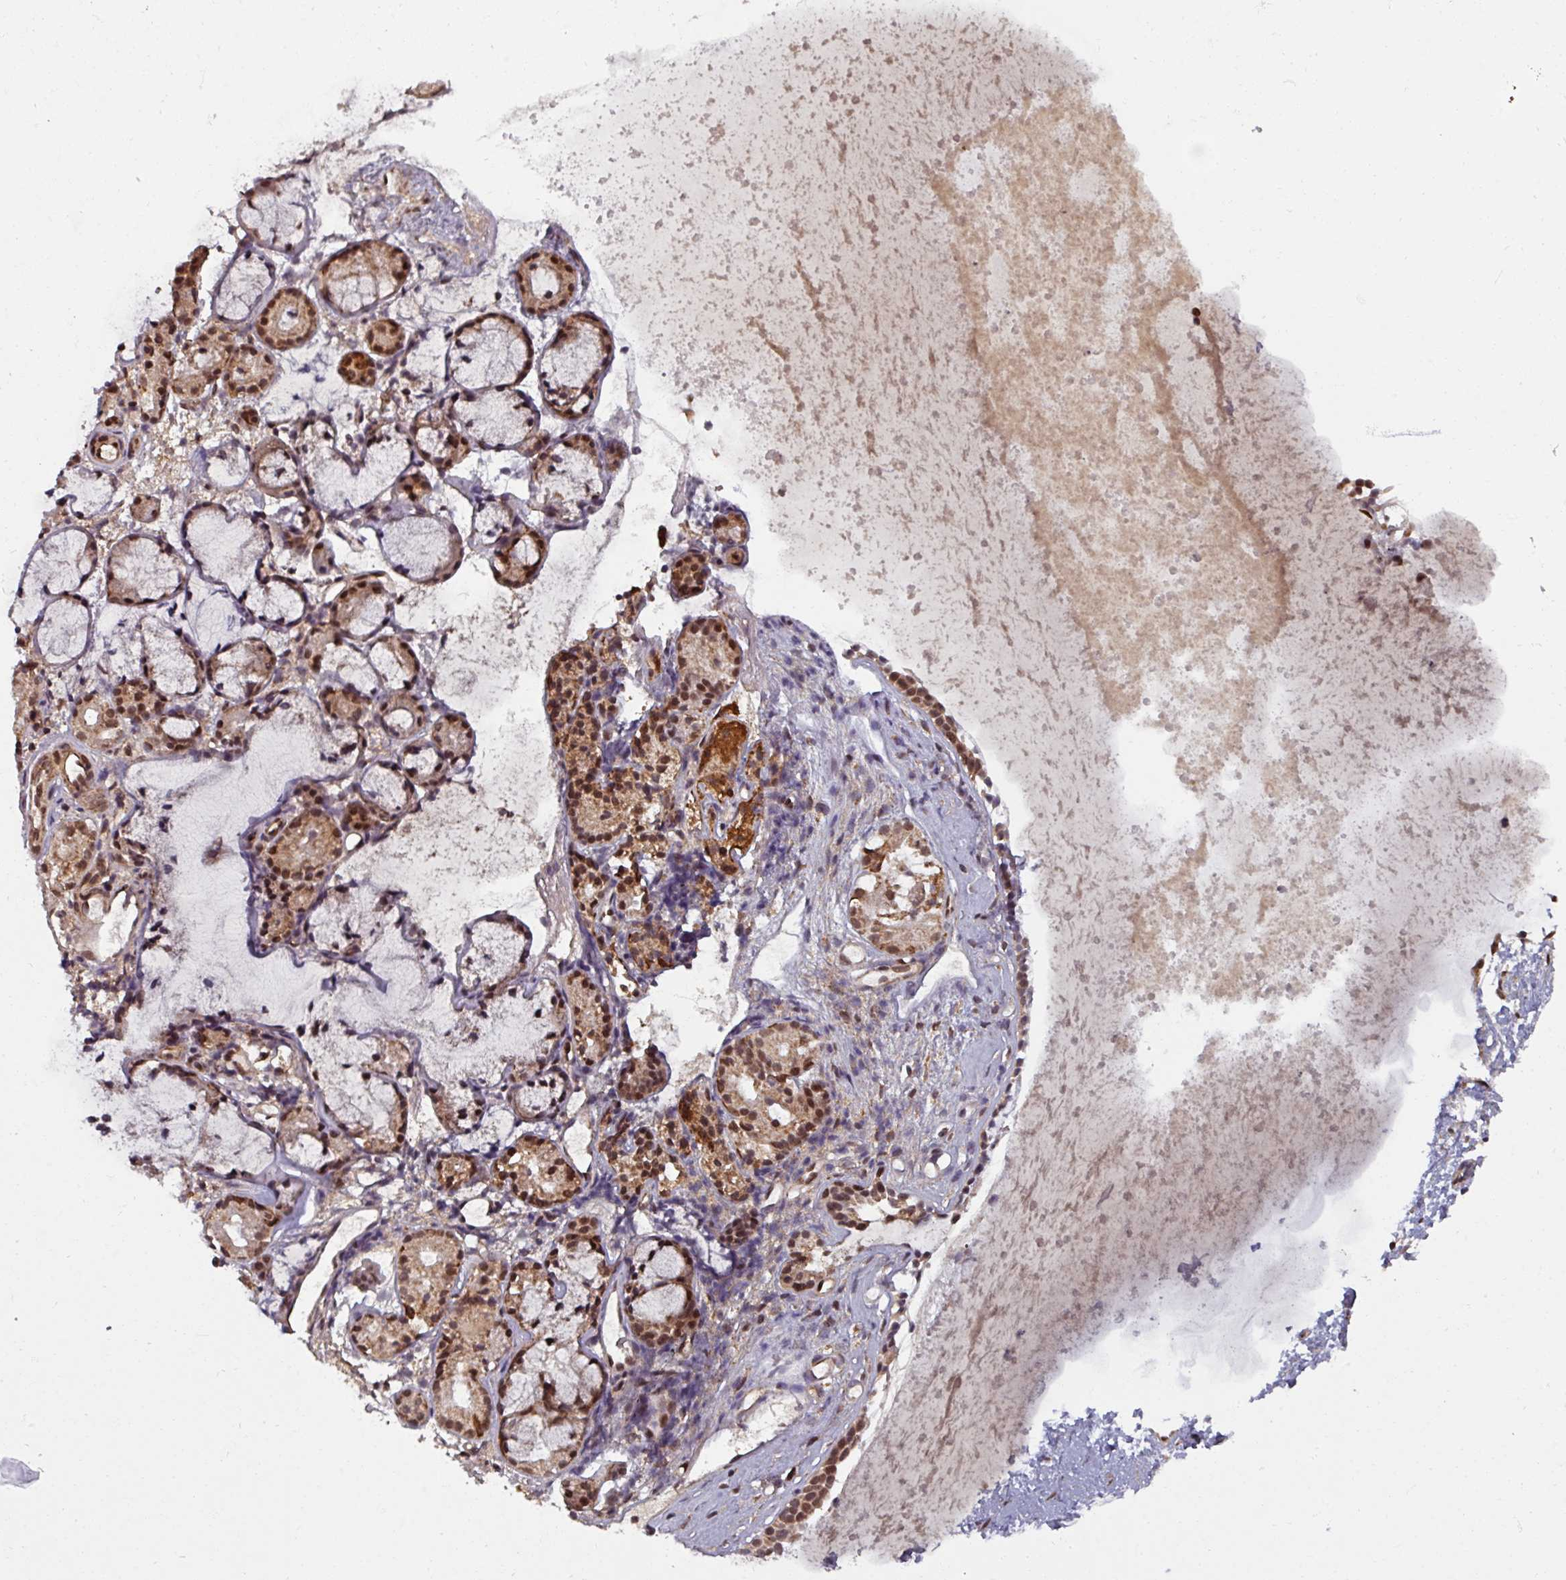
{"staining": {"intensity": "moderate", "quantity": ">75%", "location": "nuclear"}, "tissue": "nasopharynx", "cell_type": "Respiratory epithelial cells", "image_type": "normal", "snomed": [{"axis": "morphology", "description": "Normal tissue, NOS"}, {"axis": "topography", "description": "Nasopharynx"}], "caption": "Human nasopharynx stained for a protein (brown) exhibits moderate nuclear positive positivity in approximately >75% of respiratory epithelial cells.", "gene": "SWI5", "patient": {"sex": "male", "age": 63}}